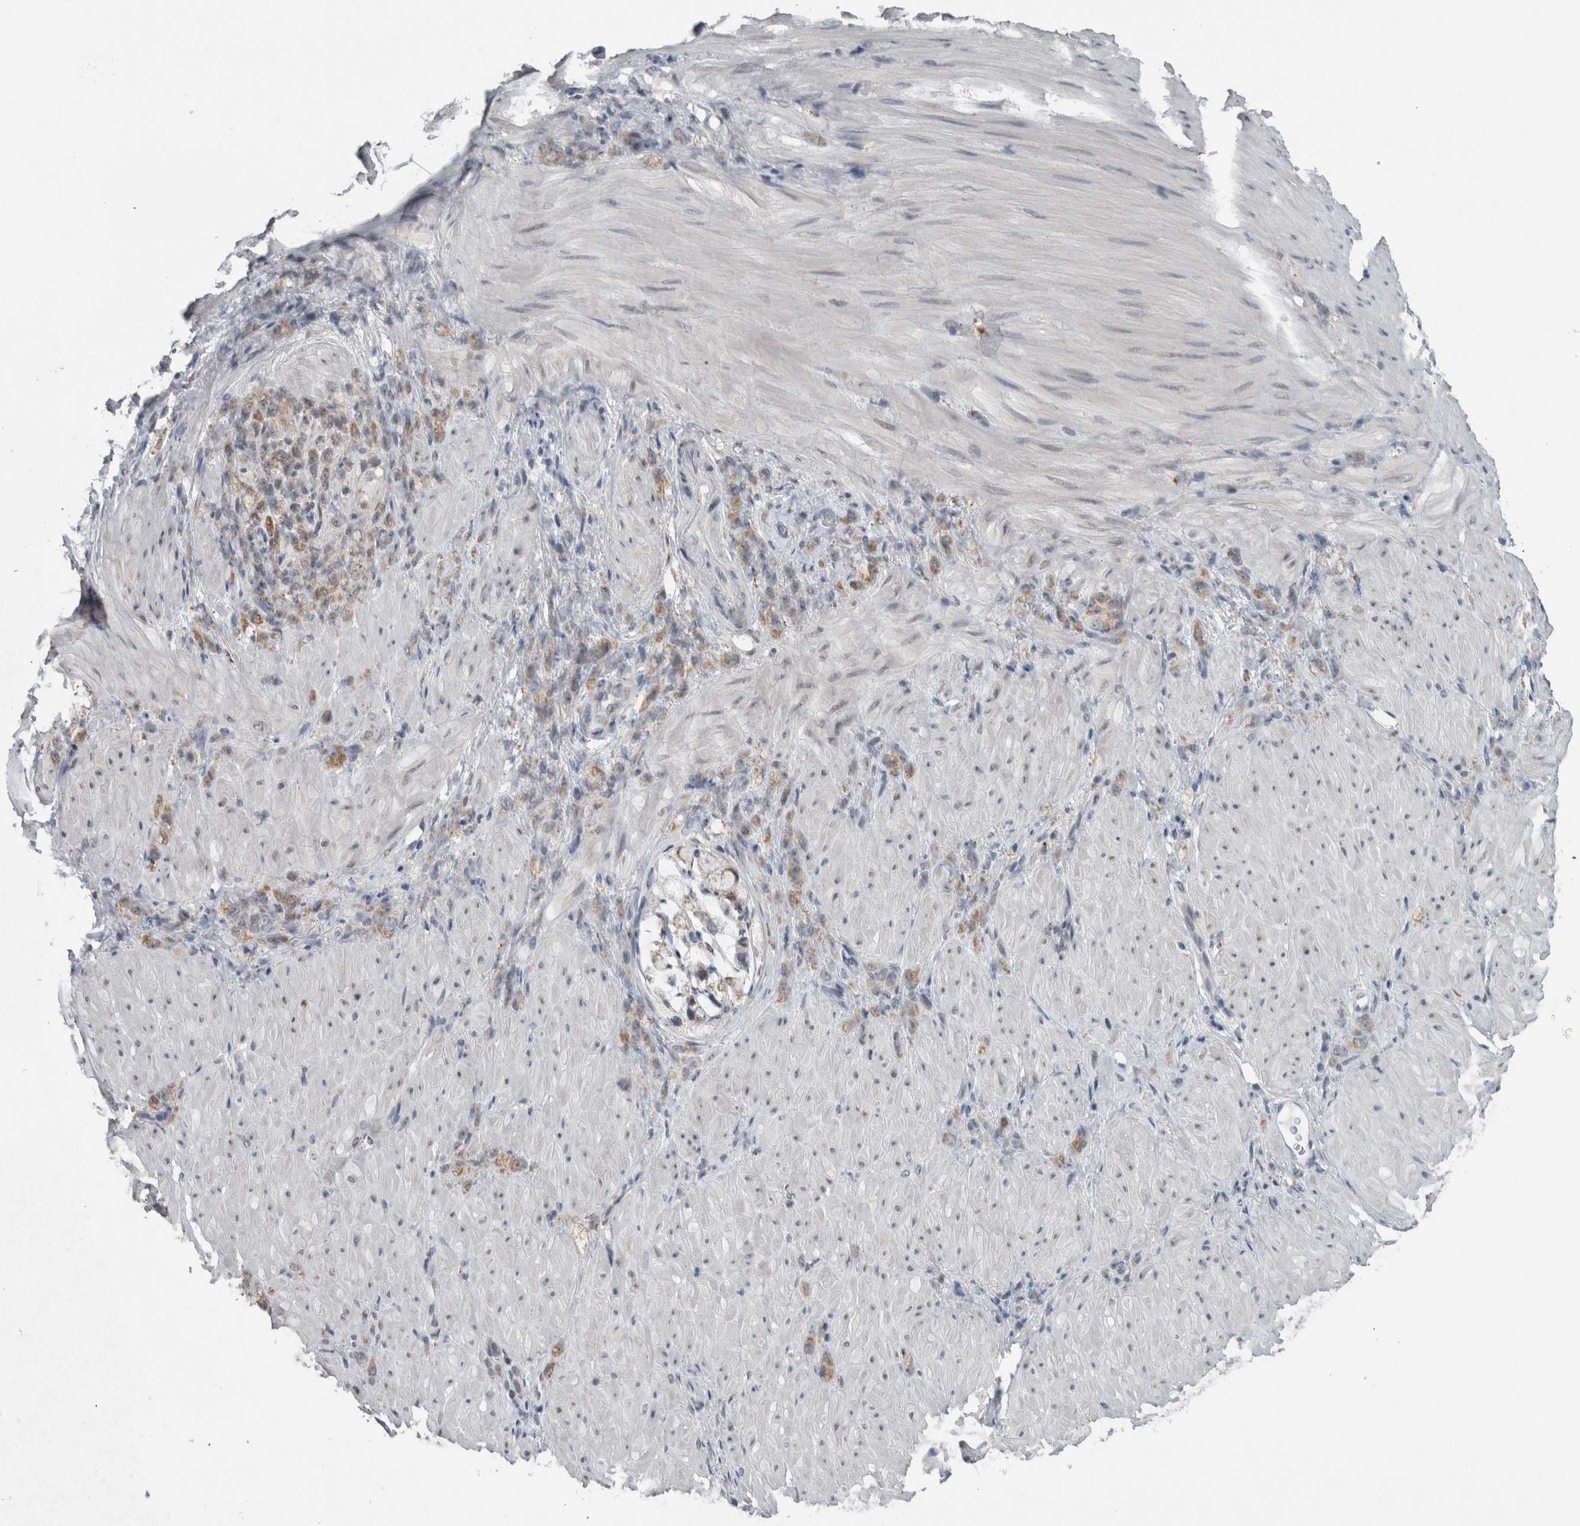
{"staining": {"intensity": "moderate", "quantity": "25%-75%", "location": "cytoplasmic/membranous"}, "tissue": "stomach cancer", "cell_type": "Tumor cells", "image_type": "cancer", "snomed": [{"axis": "morphology", "description": "Normal tissue, NOS"}, {"axis": "morphology", "description": "Adenocarcinoma, NOS"}, {"axis": "topography", "description": "Stomach"}], "caption": "A brown stain highlights moderate cytoplasmic/membranous positivity of a protein in stomach cancer (adenocarcinoma) tumor cells.", "gene": "ACSF2", "patient": {"sex": "male", "age": 82}}